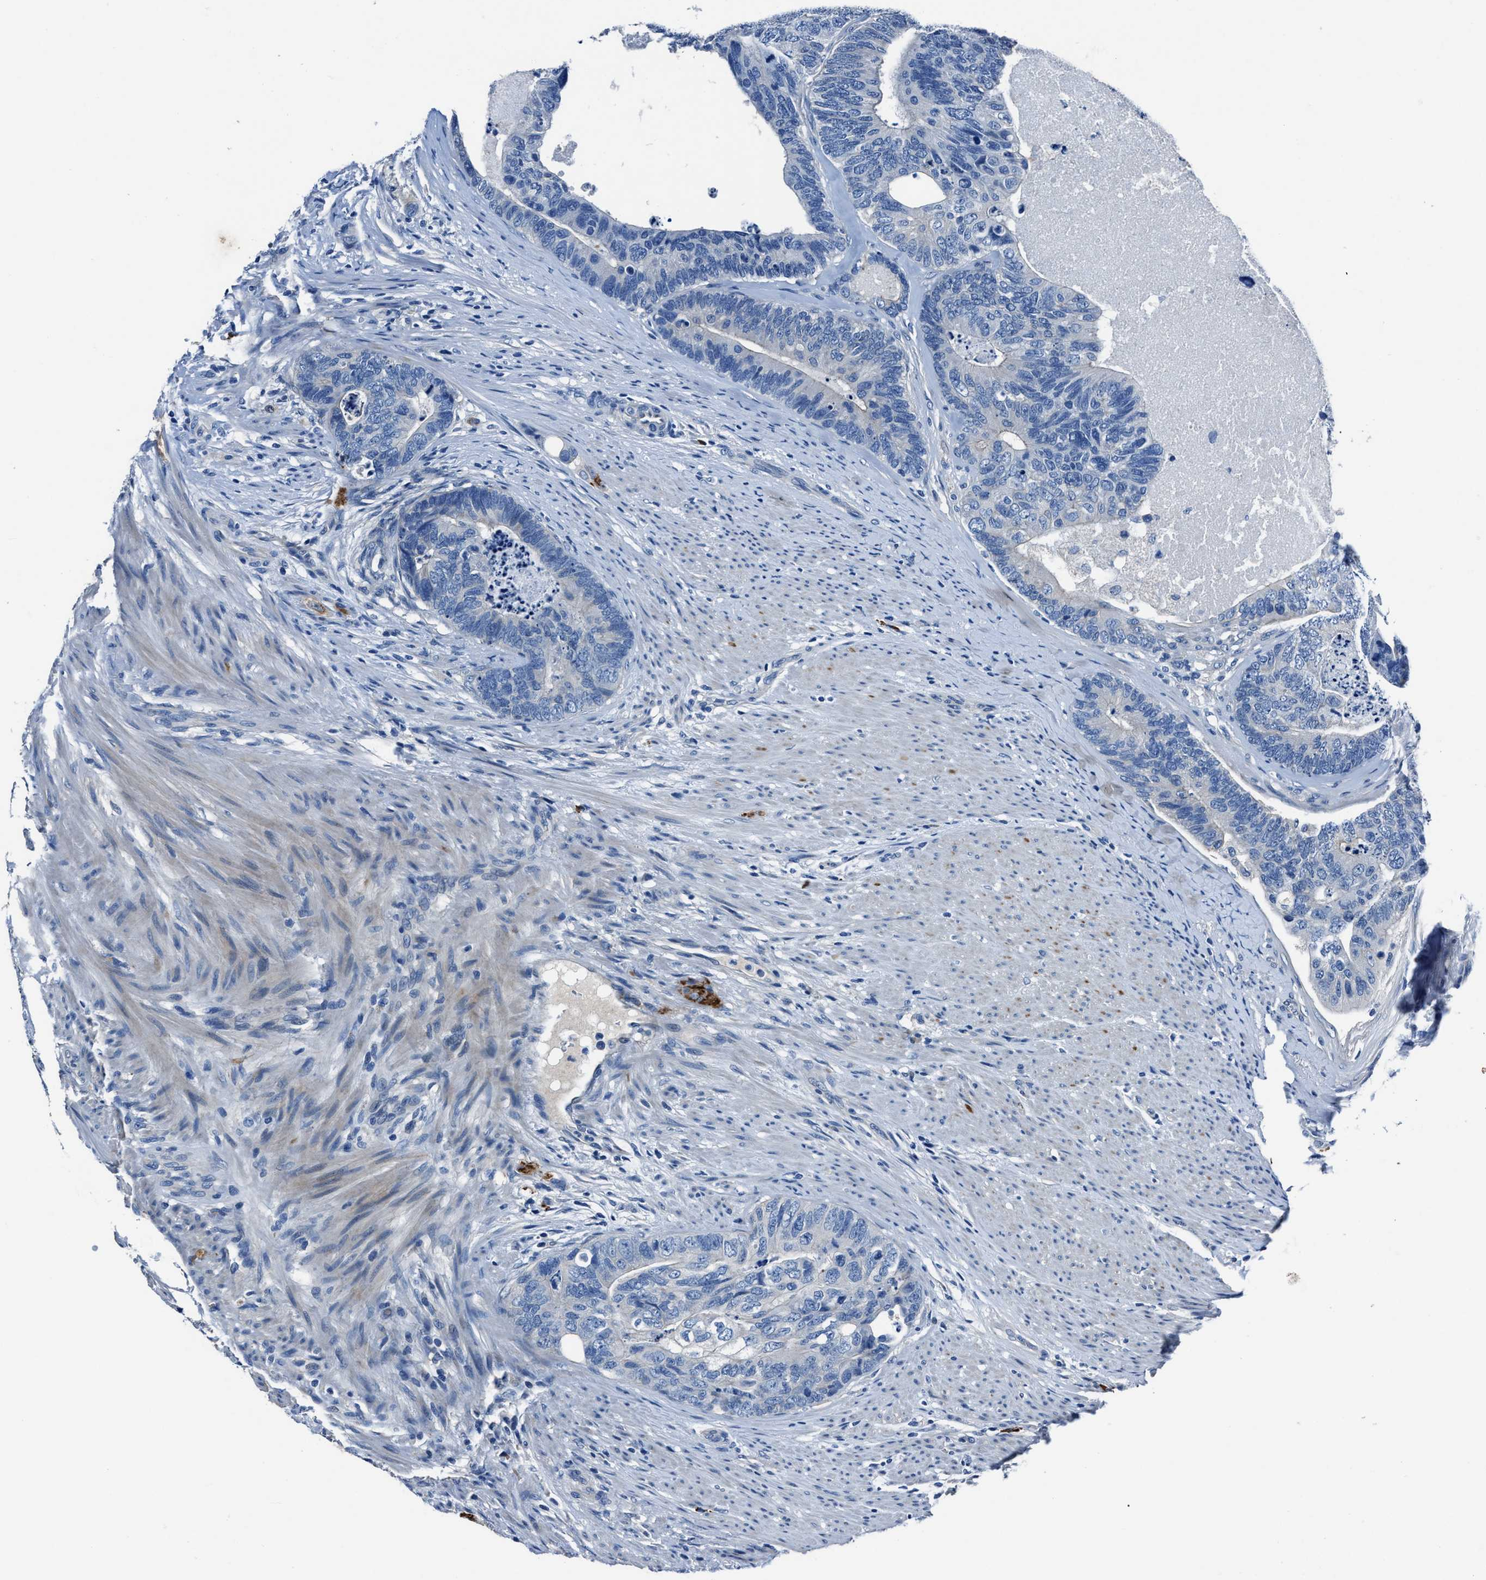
{"staining": {"intensity": "negative", "quantity": "none", "location": "none"}, "tissue": "colorectal cancer", "cell_type": "Tumor cells", "image_type": "cancer", "snomed": [{"axis": "morphology", "description": "Adenocarcinoma, NOS"}, {"axis": "topography", "description": "Colon"}], "caption": "Immunohistochemistry (IHC) of colorectal adenocarcinoma displays no expression in tumor cells.", "gene": "NACAD", "patient": {"sex": "female", "age": 67}}